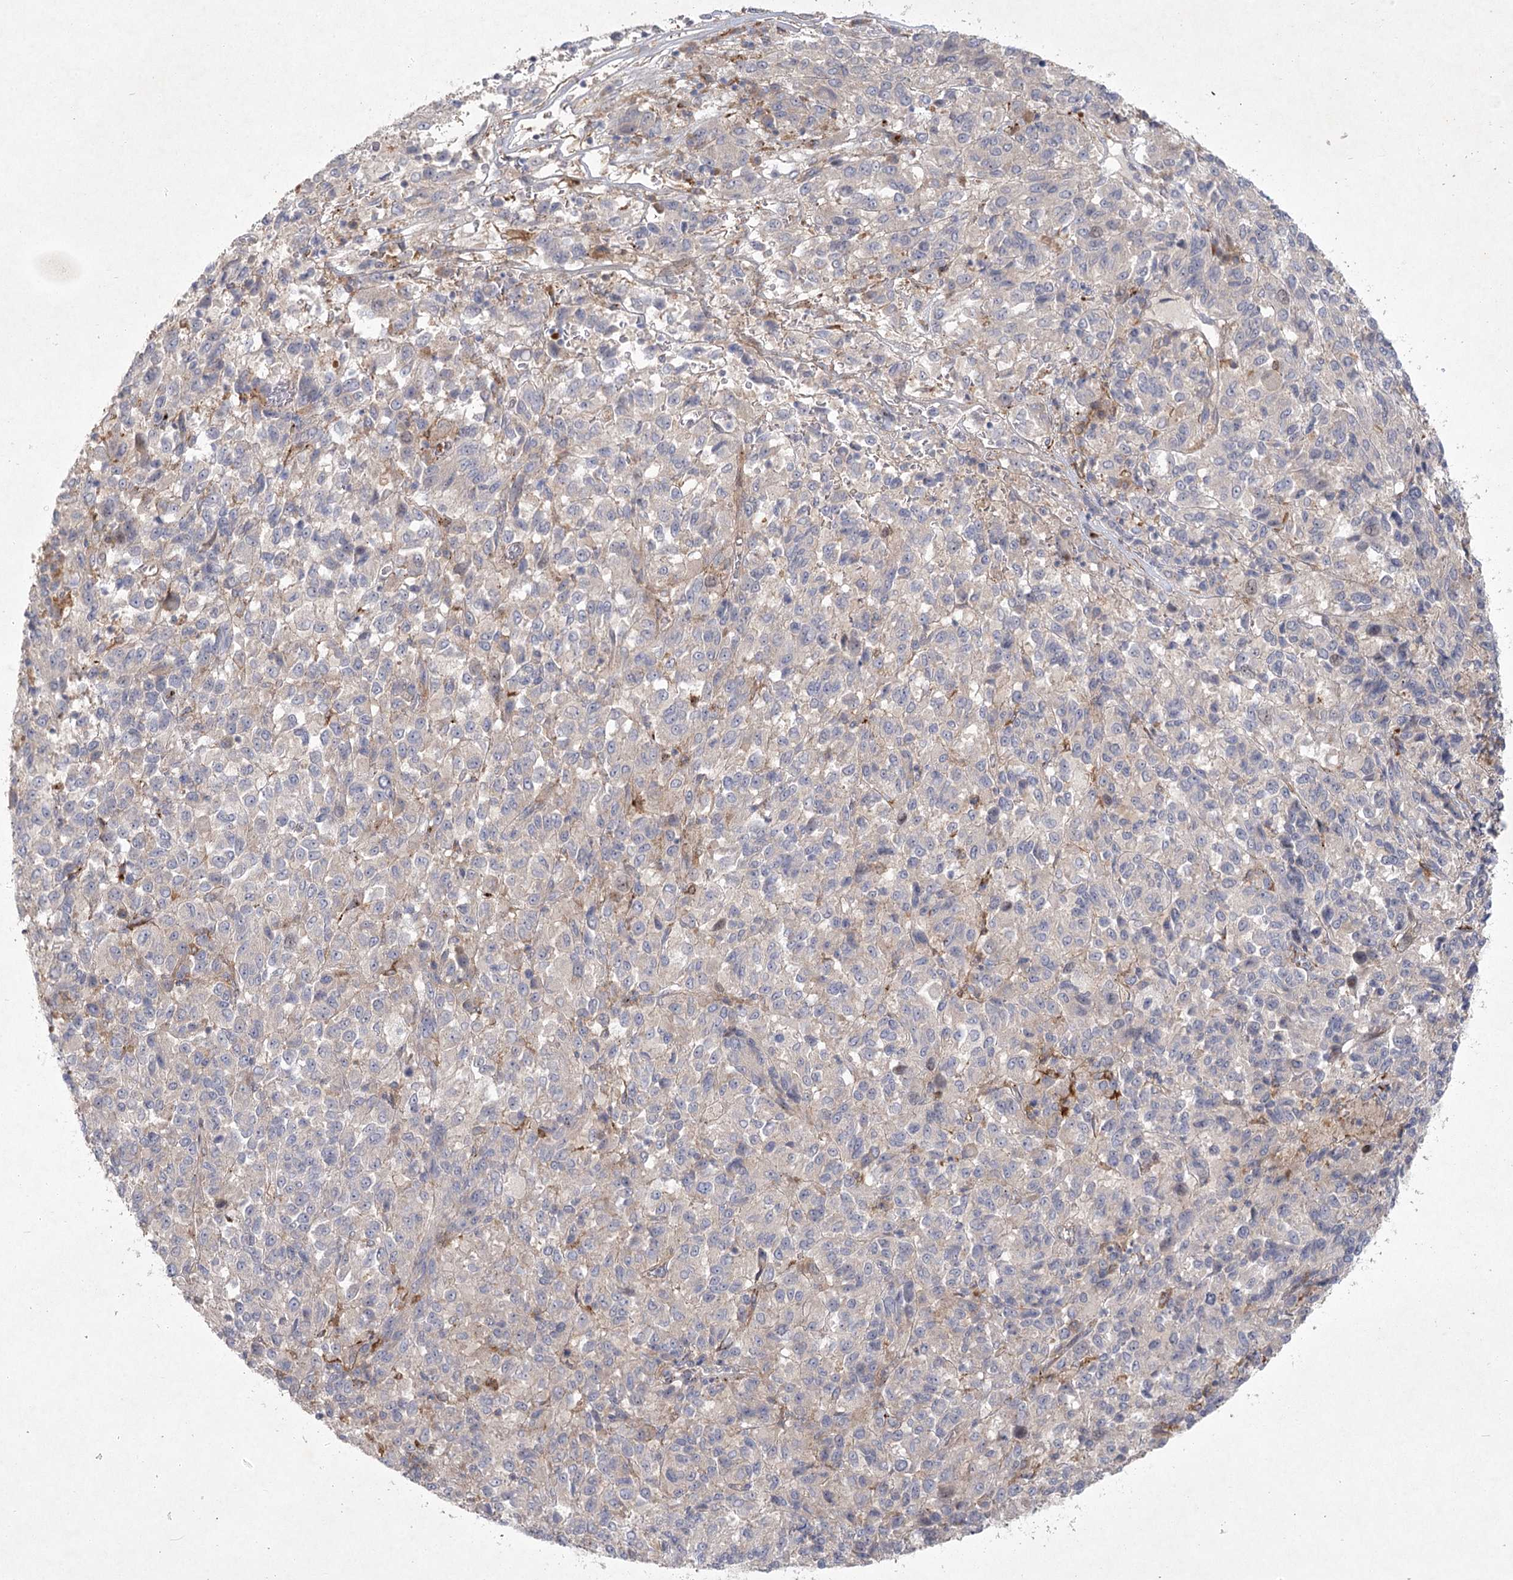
{"staining": {"intensity": "negative", "quantity": "none", "location": "none"}, "tissue": "melanoma", "cell_type": "Tumor cells", "image_type": "cancer", "snomed": [{"axis": "morphology", "description": "Malignant melanoma, Metastatic site"}, {"axis": "topography", "description": "Lung"}], "caption": "An image of melanoma stained for a protein demonstrates no brown staining in tumor cells.", "gene": "FAM110C", "patient": {"sex": "male", "age": 64}}